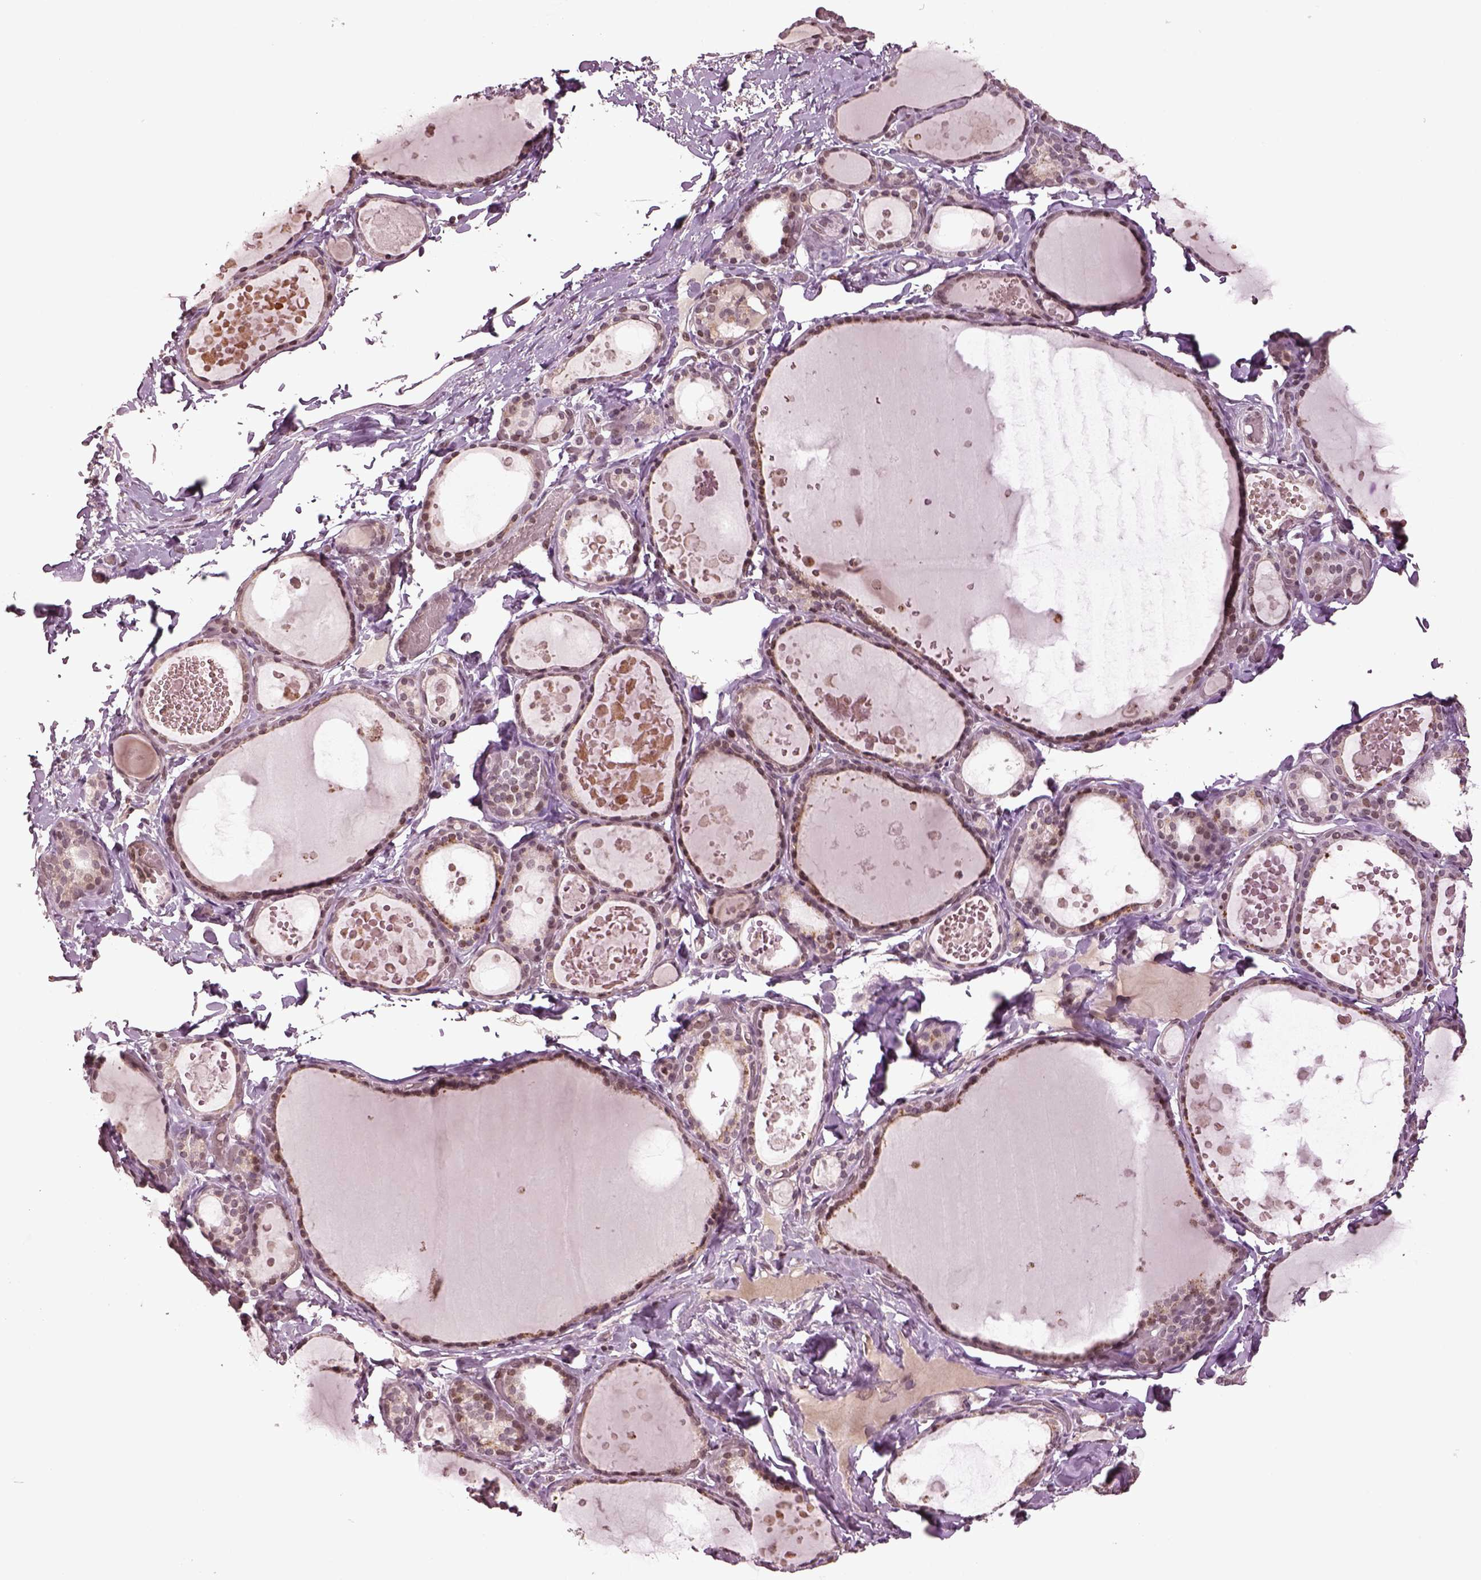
{"staining": {"intensity": "weak", "quantity": "25%-75%", "location": "cytoplasmic/membranous,nuclear"}, "tissue": "thyroid gland", "cell_type": "Glandular cells", "image_type": "normal", "snomed": [{"axis": "morphology", "description": "Normal tissue, NOS"}, {"axis": "topography", "description": "Thyroid gland"}], "caption": "This is a photomicrograph of immunohistochemistry staining of unremarkable thyroid gland, which shows weak staining in the cytoplasmic/membranous,nuclear of glandular cells.", "gene": "GRM4", "patient": {"sex": "female", "age": 56}}